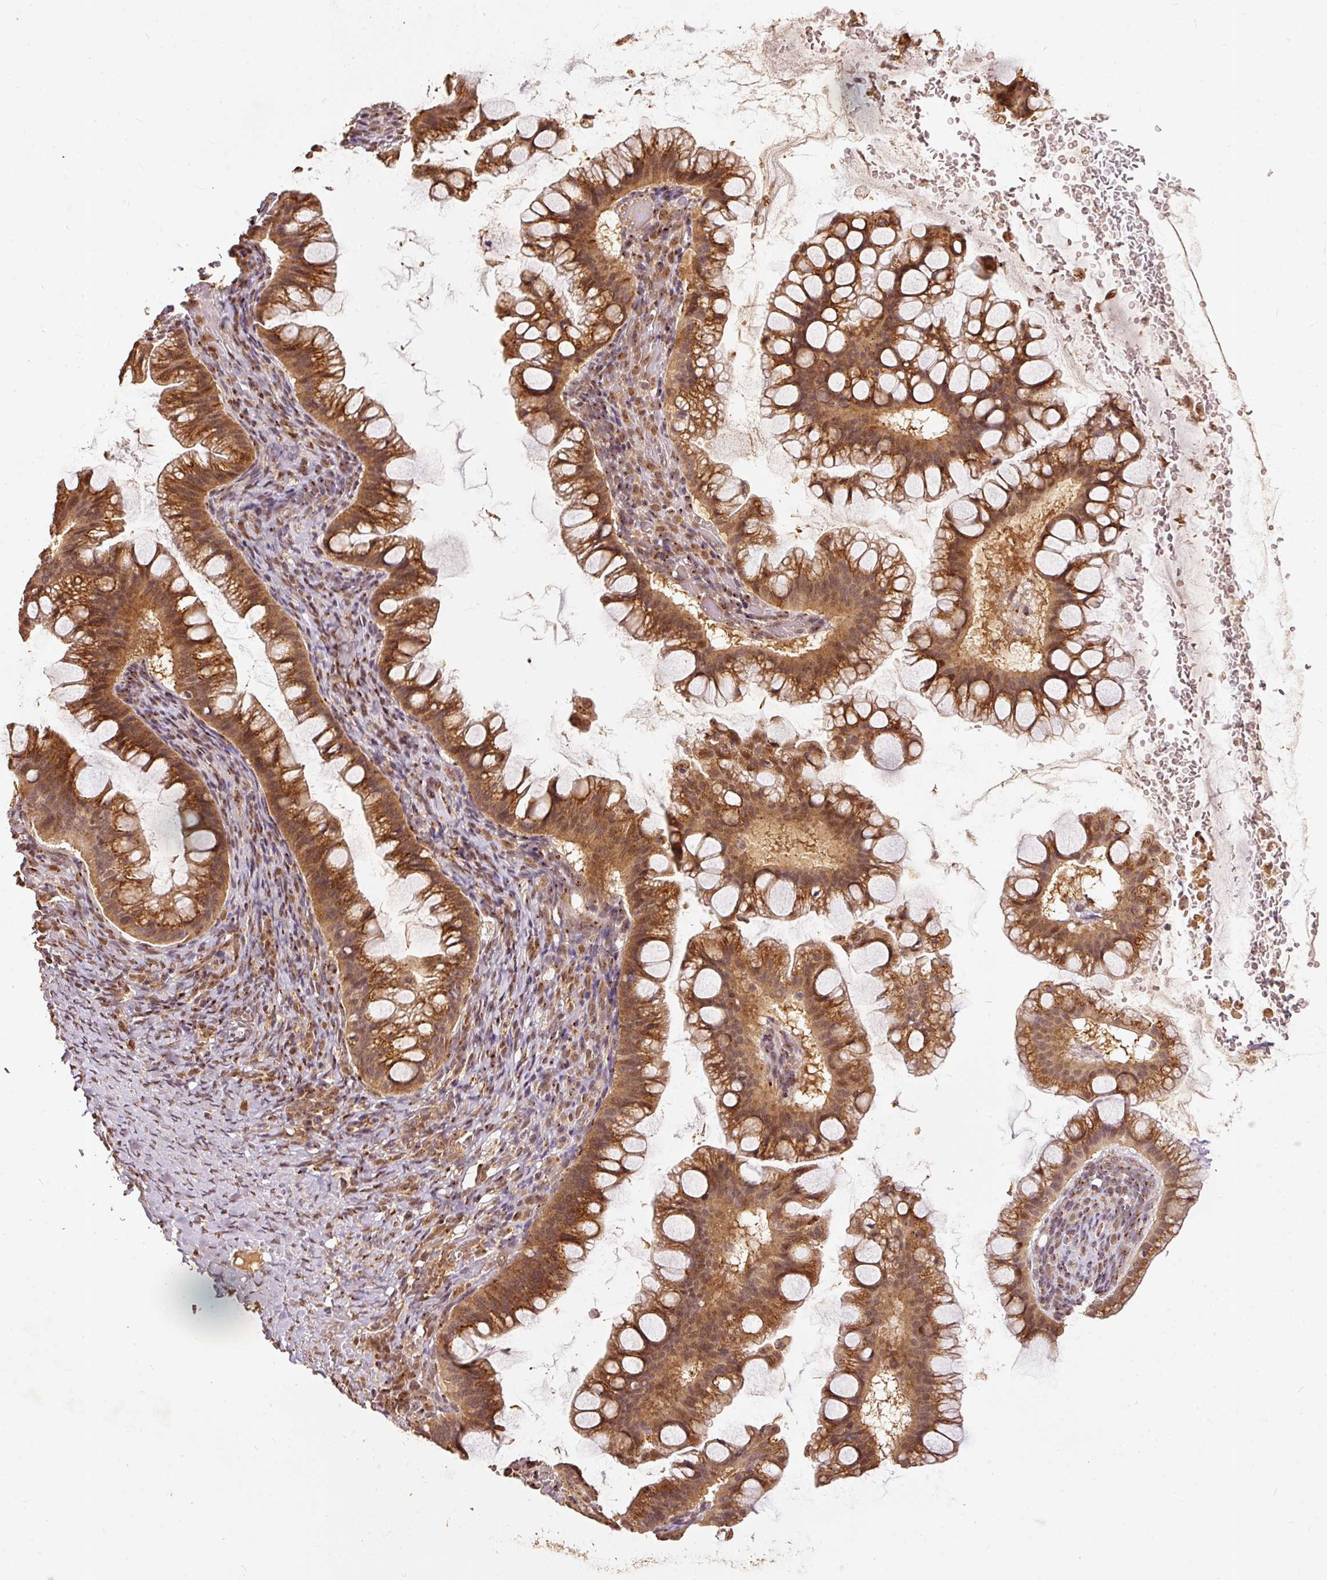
{"staining": {"intensity": "moderate", "quantity": ">75%", "location": "cytoplasmic/membranous,nuclear"}, "tissue": "ovarian cancer", "cell_type": "Tumor cells", "image_type": "cancer", "snomed": [{"axis": "morphology", "description": "Cystadenocarcinoma, mucinous, NOS"}, {"axis": "topography", "description": "Ovary"}], "caption": "The micrograph reveals a brown stain indicating the presence of a protein in the cytoplasmic/membranous and nuclear of tumor cells in mucinous cystadenocarcinoma (ovarian).", "gene": "FUT8", "patient": {"sex": "female", "age": 73}}